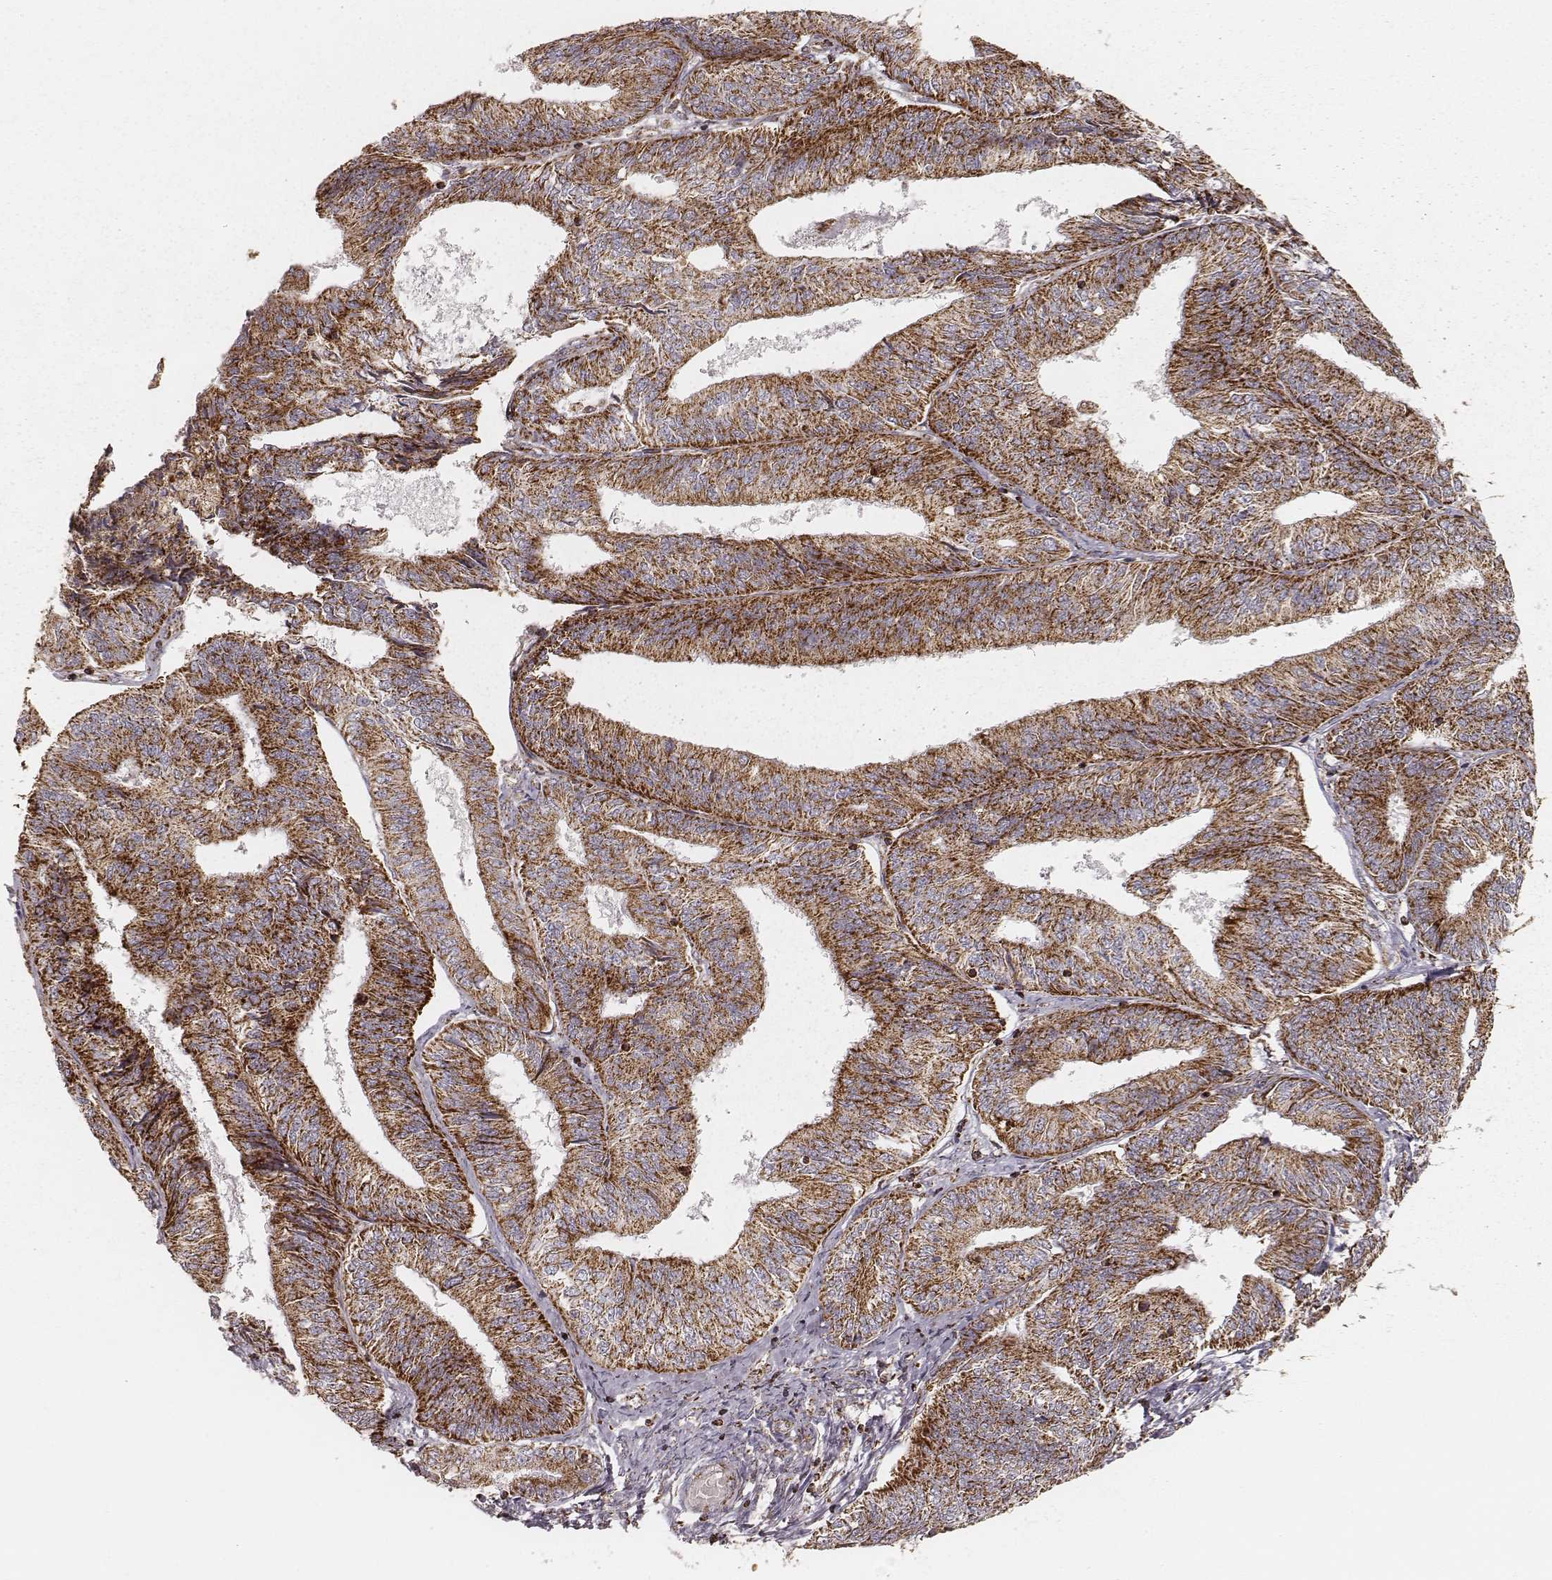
{"staining": {"intensity": "strong", "quantity": ">75%", "location": "cytoplasmic/membranous"}, "tissue": "endometrial cancer", "cell_type": "Tumor cells", "image_type": "cancer", "snomed": [{"axis": "morphology", "description": "Adenocarcinoma, NOS"}, {"axis": "topography", "description": "Endometrium"}], "caption": "Protein analysis of endometrial cancer tissue displays strong cytoplasmic/membranous staining in approximately >75% of tumor cells. (DAB IHC, brown staining for protein, blue staining for nuclei).", "gene": "CS", "patient": {"sex": "female", "age": 58}}